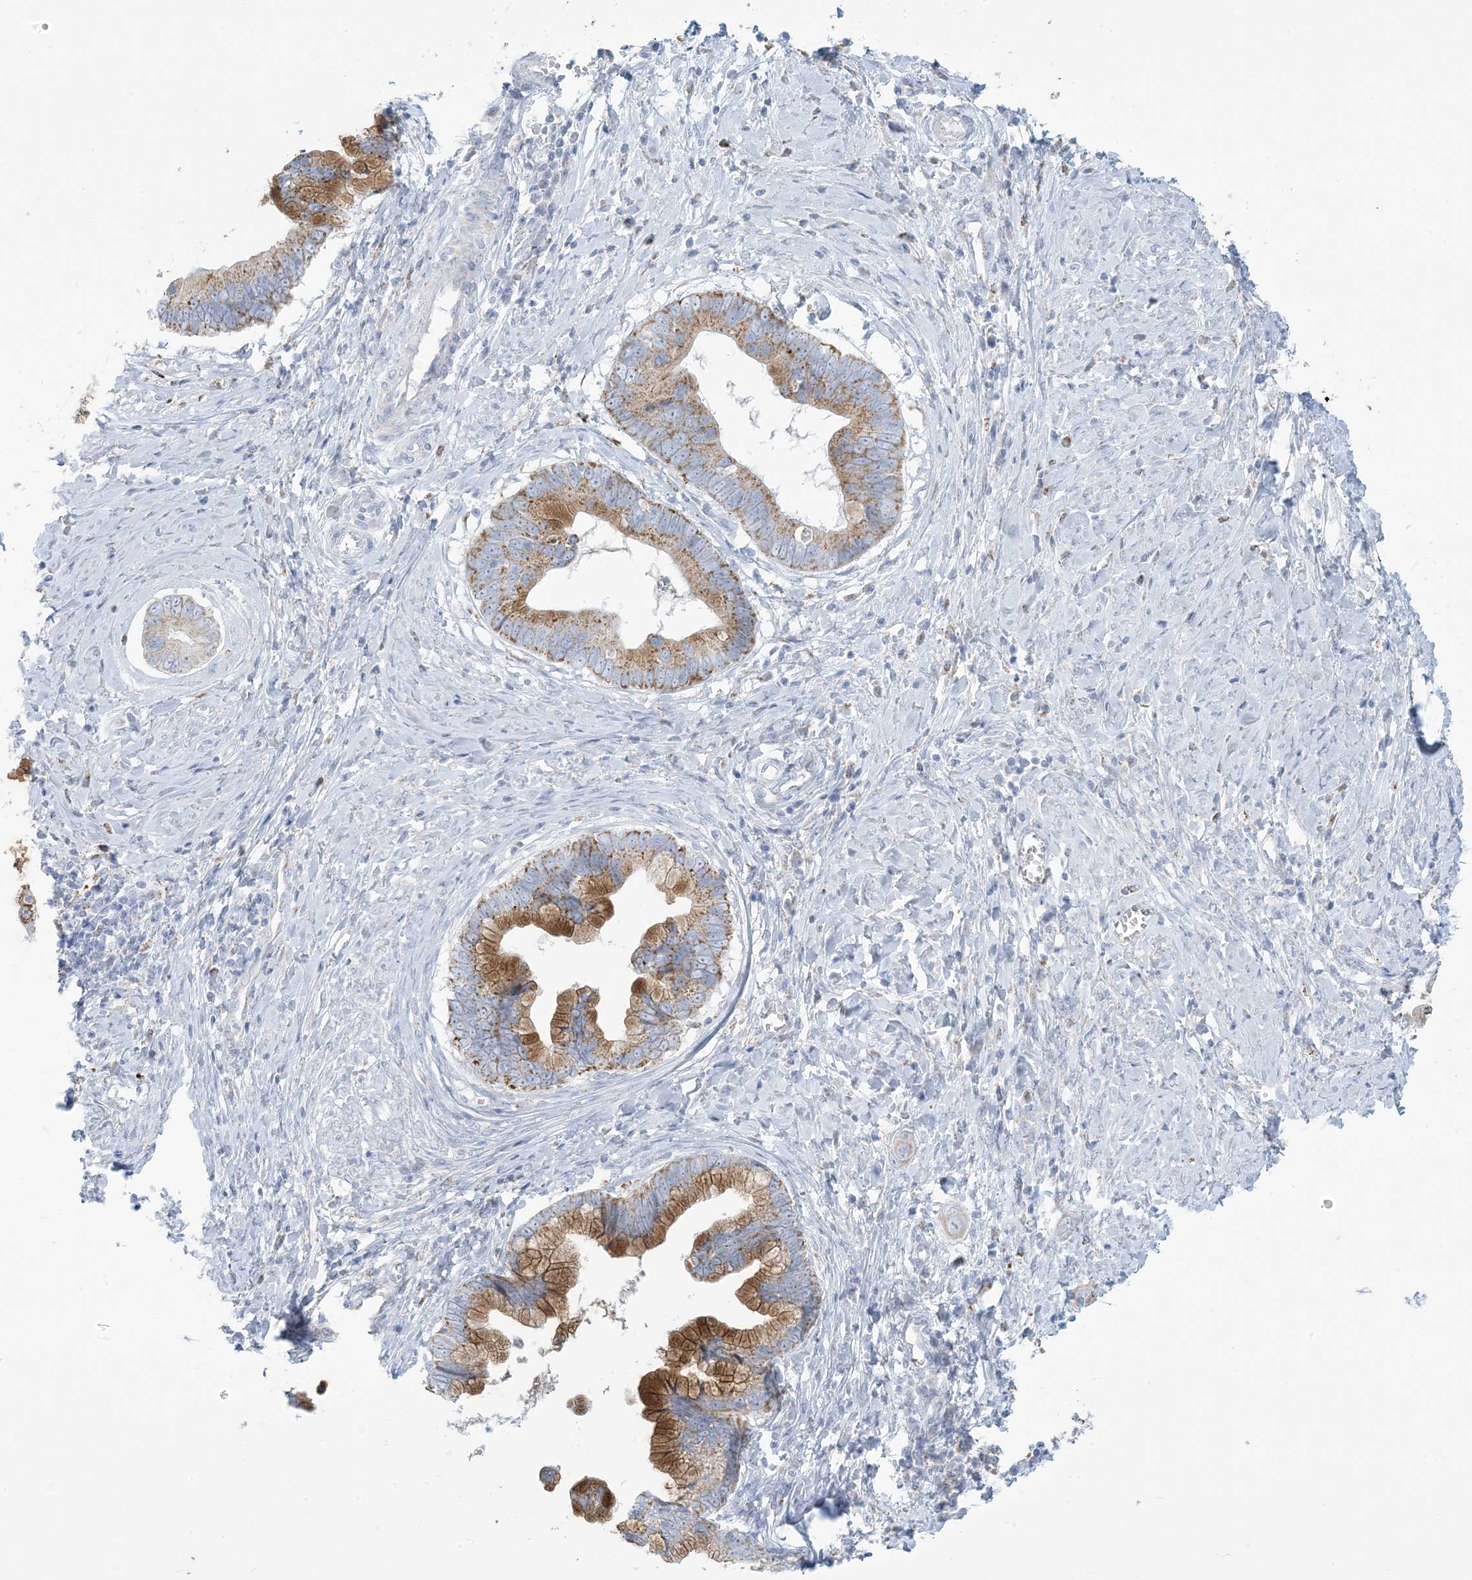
{"staining": {"intensity": "moderate", "quantity": ">75%", "location": "cytoplasmic/membranous"}, "tissue": "cervical cancer", "cell_type": "Tumor cells", "image_type": "cancer", "snomed": [{"axis": "morphology", "description": "Adenocarcinoma, NOS"}, {"axis": "topography", "description": "Cervix"}], "caption": "Protein staining shows moderate cytoplasmic/membranous positivity in about >75% of tumor cells in adenocarcinoma (cervical). Immunohistochemistry stains the protein of interest in brown and the nuclei are stained blue.", "gene": "ZDHHC4", "patient": {"sex": "female", "age": 44}}